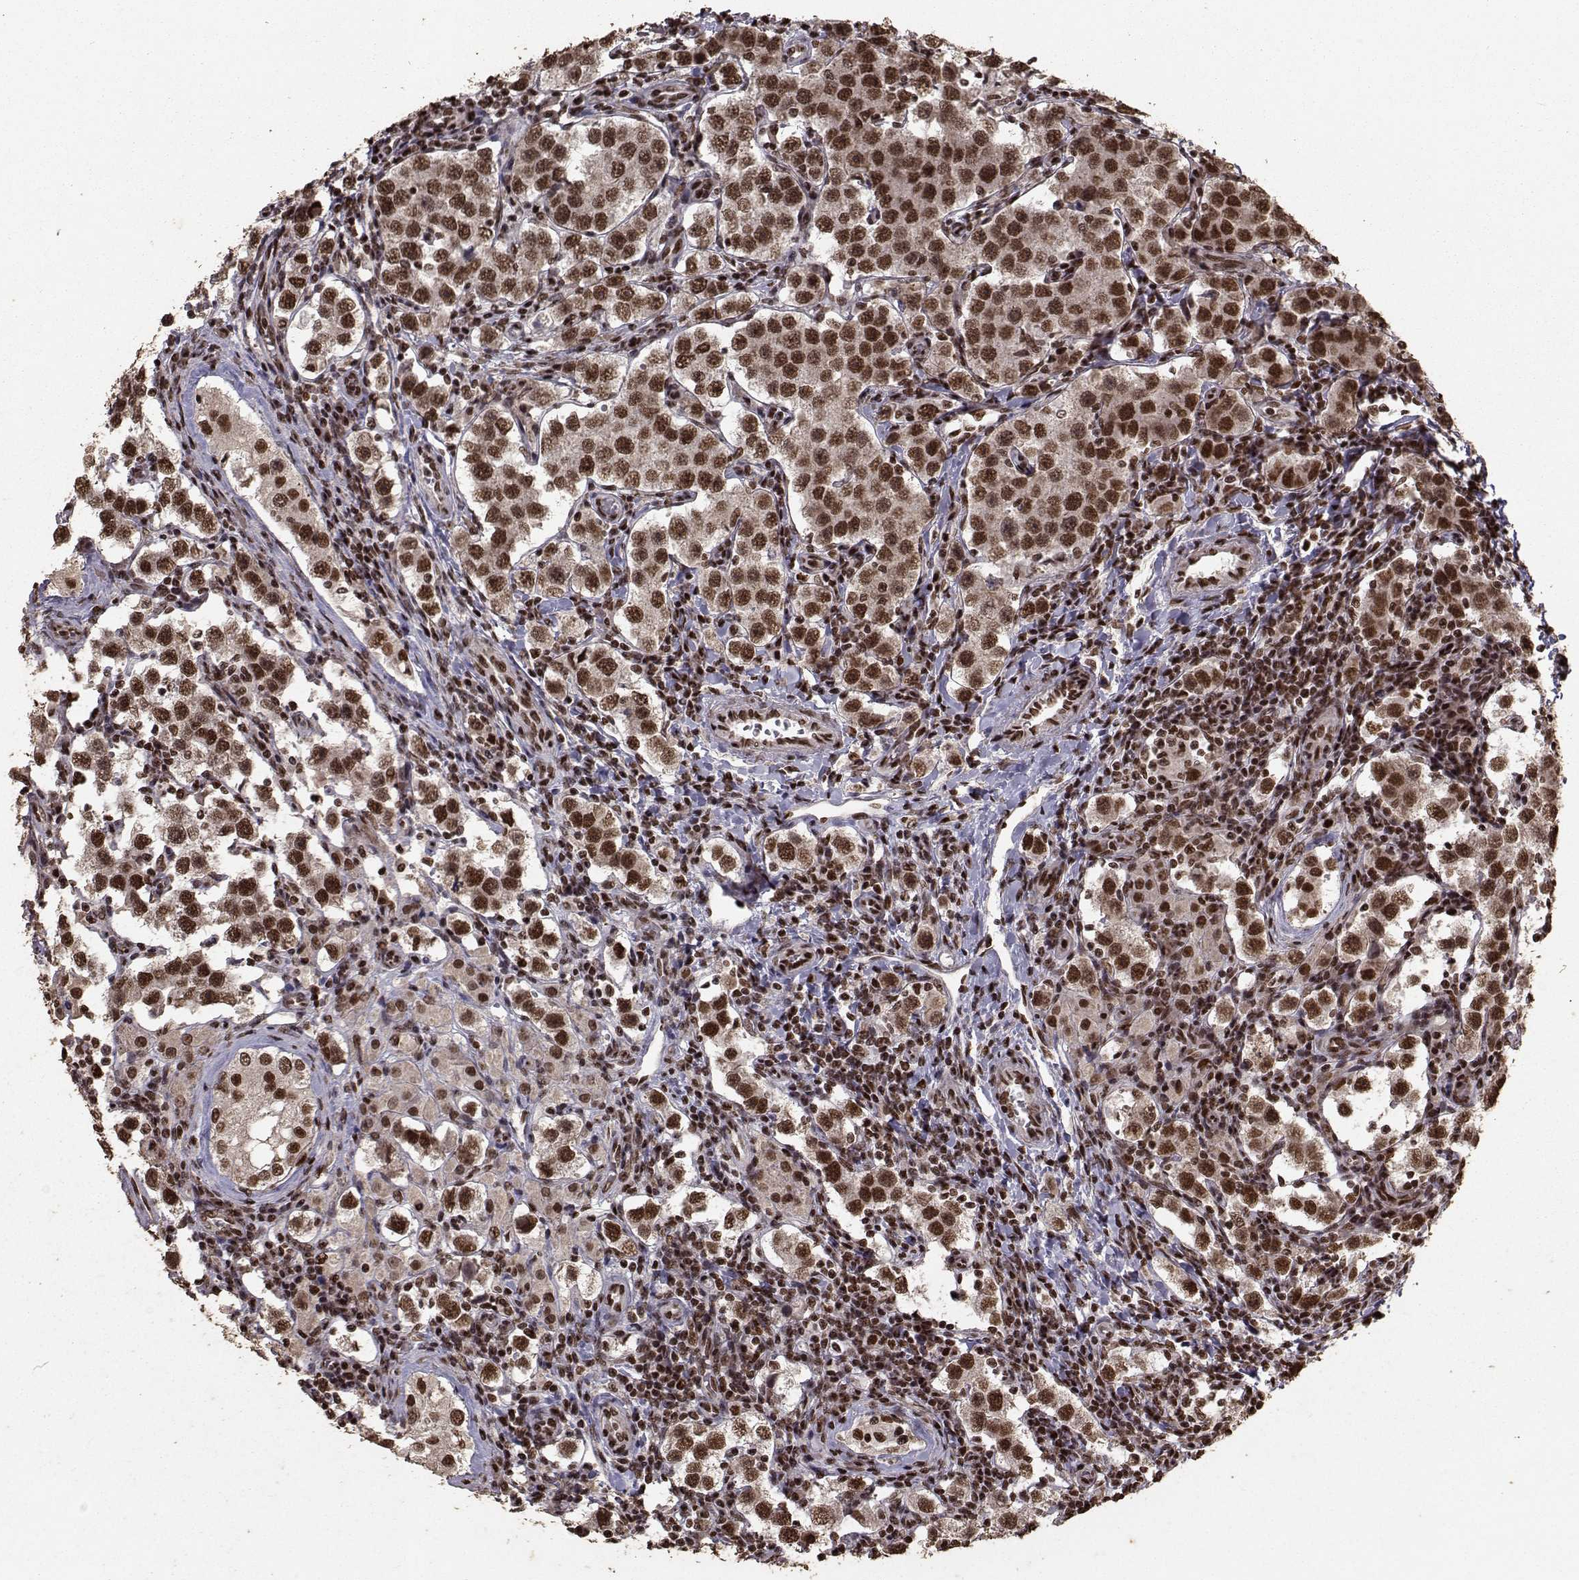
{"staining": {"intensity": "strong", "quantity": ">75%", "location": "cytoplasmic/membranous,nuclear"}, "tissue": "testis cancer", "cell_type": "Tumor cells", "image_type": "cancer", "snomed": [{"axis": "morphology", "description": "Seminoma, NOS"}, {"axis": "topography", "description": "Testis"}], "caption": "A brown stain highlights strong cytoplasmic/membranous and nuclear staining of a protein in testis cancer tumor cells.", "gene": "SF1", "patient": {"sex": "male", "age": 37}}